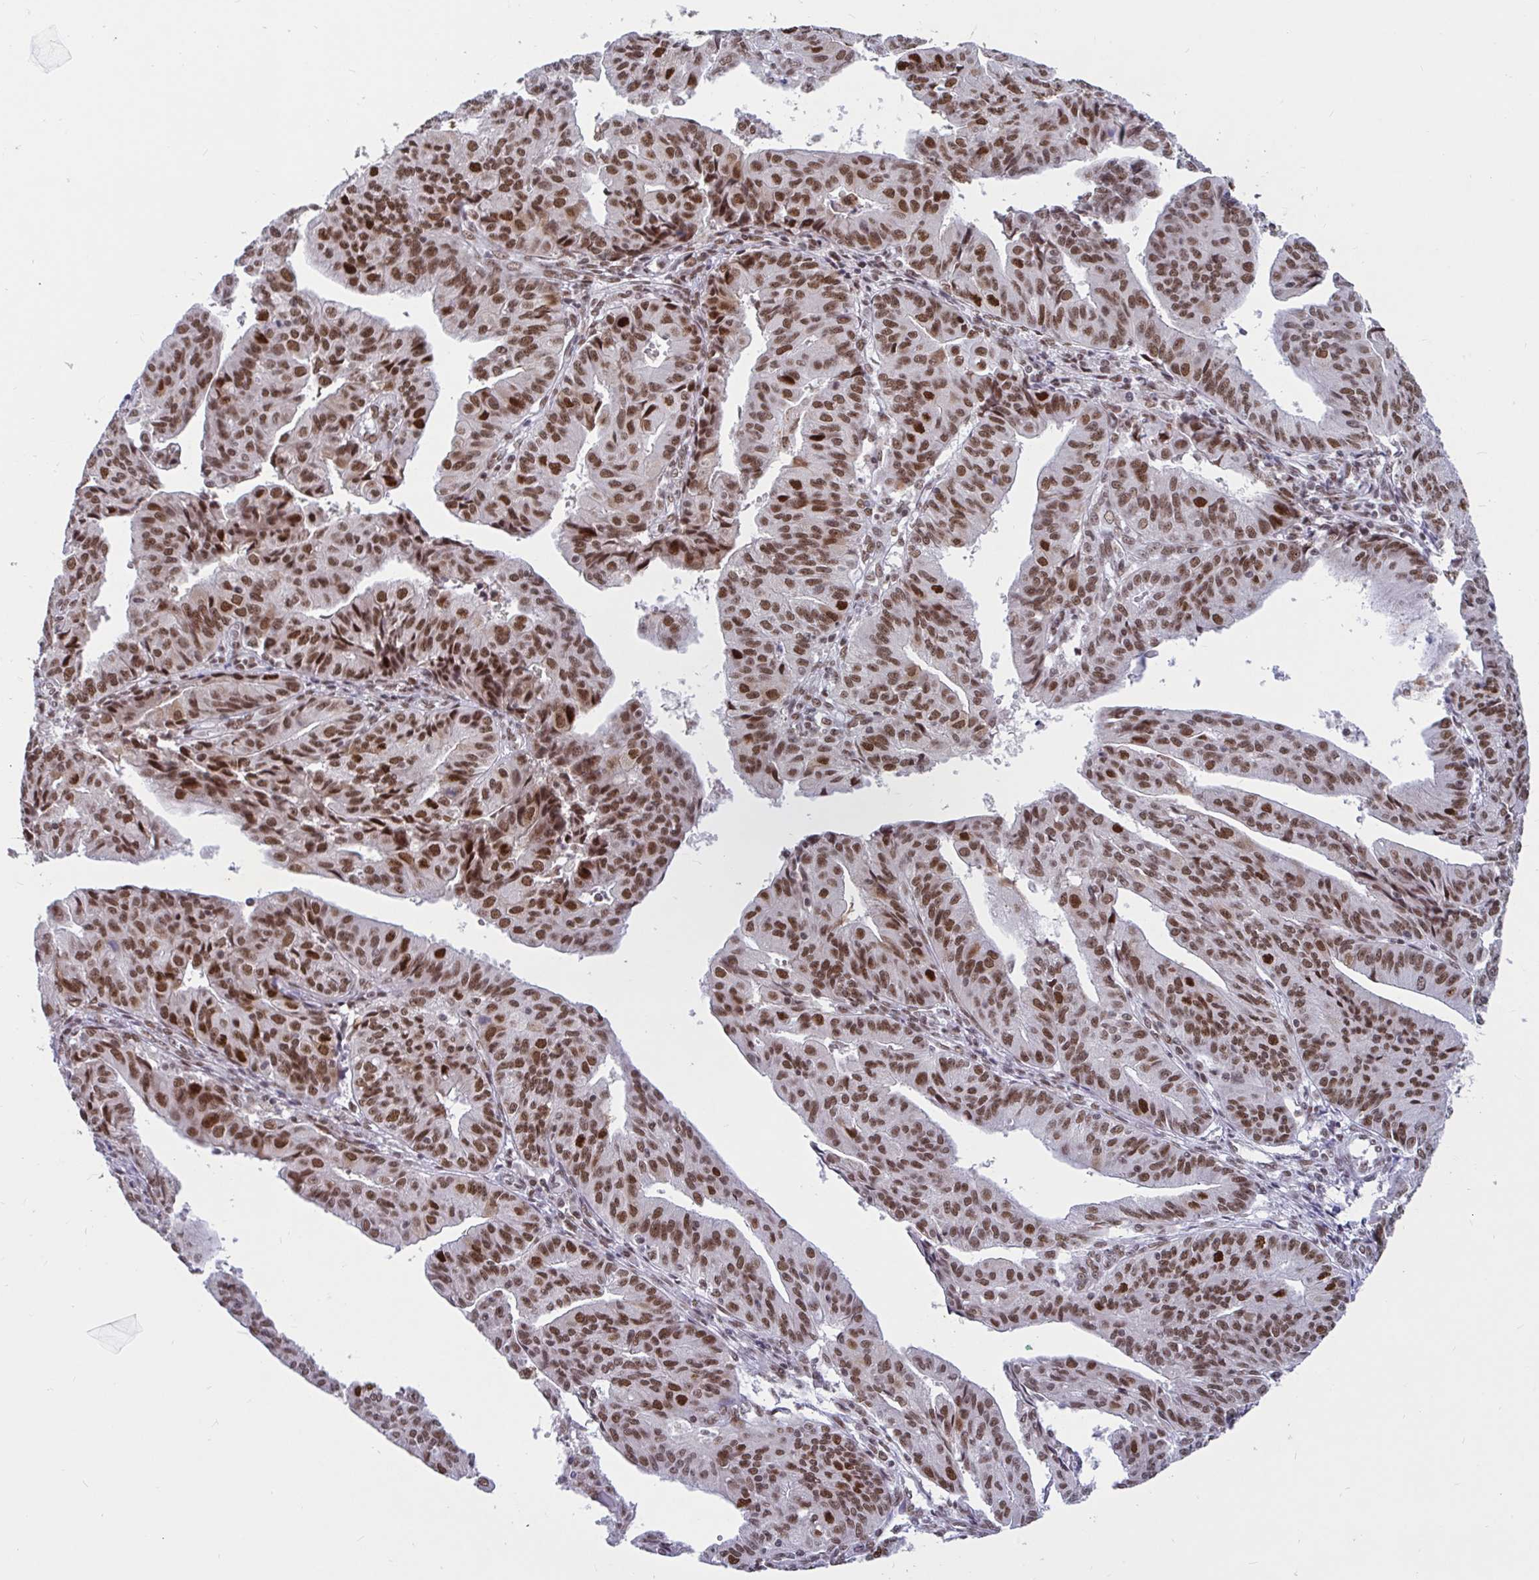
{"staining": {"intensity": "moderate", "quantity": ">75%", "location": "nuclear"}, "tissue": "endometrial cancer", "cell_type": "Tumor cells", "image_type": "cancer", "snomed": [{"axis": "morphology", "description": "Adenocarcinoma, NOS"}, {"axis": "topography", "description": "Endometrium"}], "caption": "DAB immunohistochemical staining of adenocarcinoma (endometrial) reveals moderate nuclear protein positivity in approximately >75% of tumor cells.", "gene": "PHF10", "patient": {"sex": "female", "age": 56}}